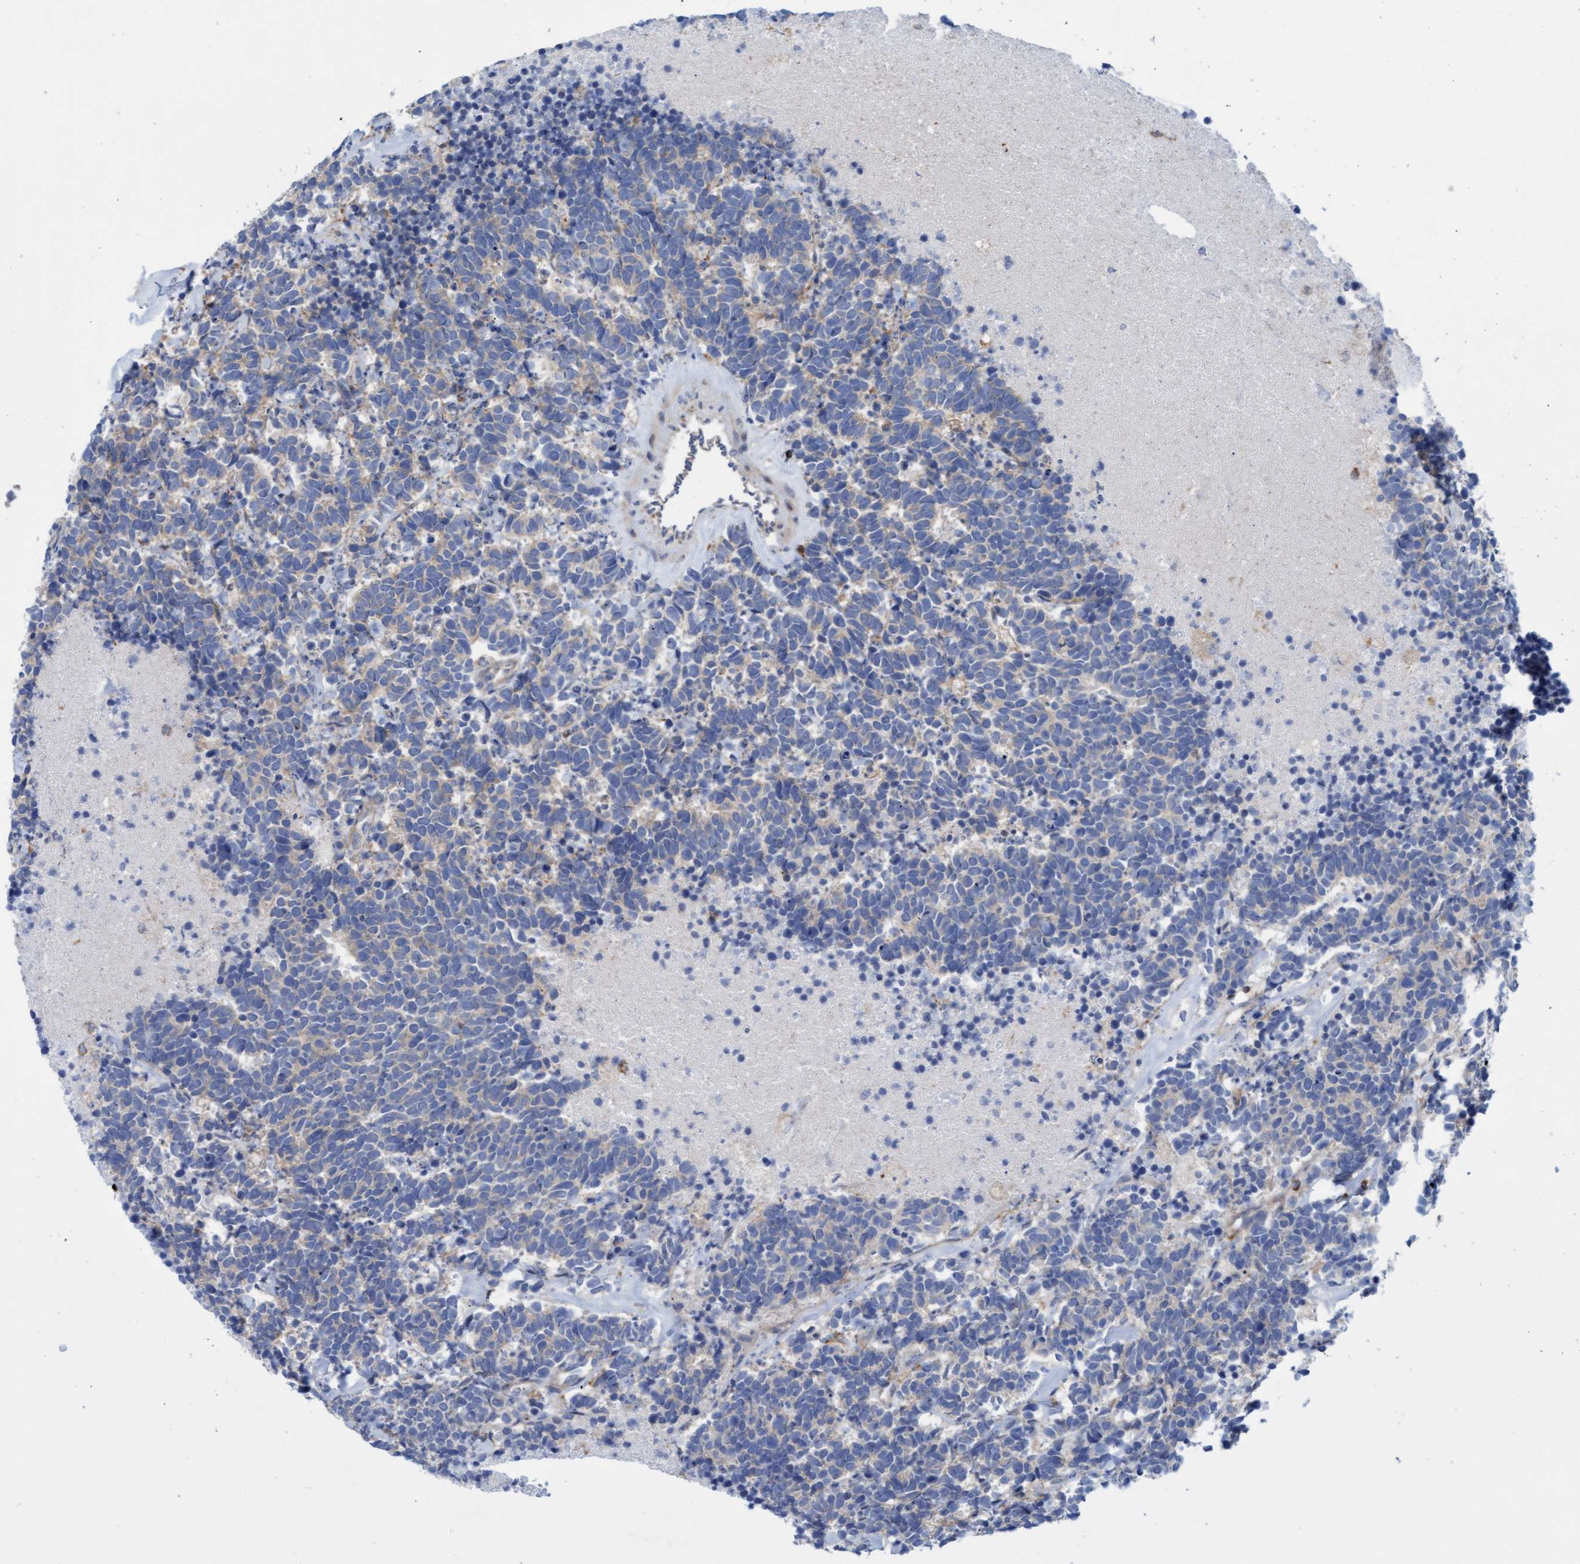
{"staining": {"intensity": "negative", "quantity": "none", "location": "none"}, "tissue": "carcinoid", "cell_type": "Tumor cells", "image_type": "cancer", "snomed": [{"axis": "morphology", "description": "Carcinoma, NOS"}, {"axis": "morphology", "description": "Carcinoid, malignant, NOS"}, {"axis": "topography", "description": "Urinary bladder"}], "caption": "Immunohistochemistry image of human carcinoid stained for a protein (brown), which demonstrates no positivity in tumor cells.", "gene": "FNBP1", "patient": {"sex": "male", "age": 57}}